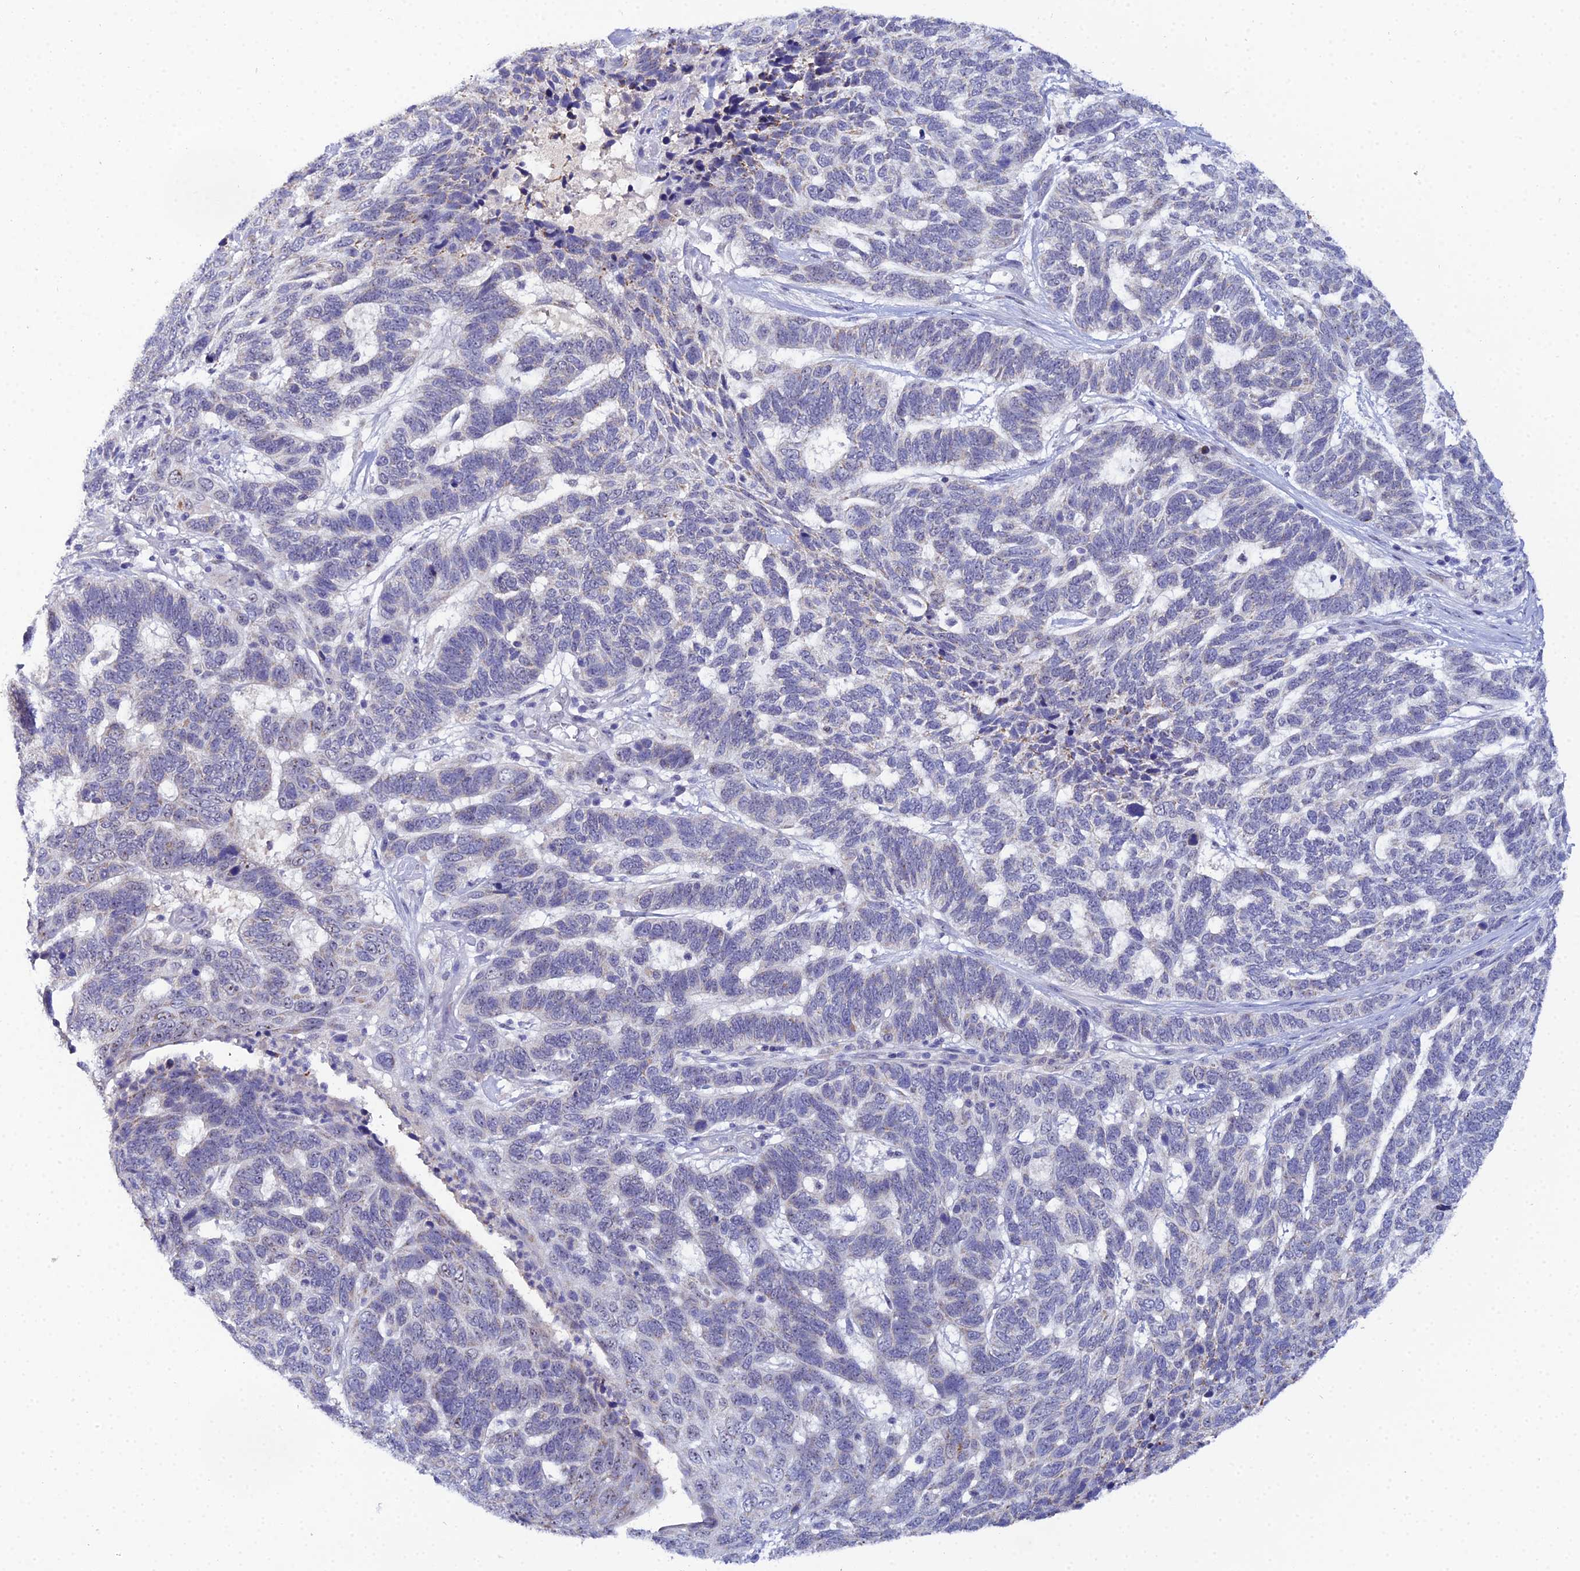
{"staining": {"intensity": "negative", "quantity": "none", "location": "none"}, "tissue": "skin cancer", "cell_type": "Tumor cells", "image_type": "cancer", "snomed": [{"axis": "morphology", "description": "Basal cell carcinoma"}, {"axis": "topography", "description": "Skin"}], "caption": "Human skin cancer (basal cell carcinoma) stained for a protein using immunohistochemistry (IHC) displays no positivity in tumor cells.", "gene": "PLPP4", "patient": {"sex": "female", "age": 65}}